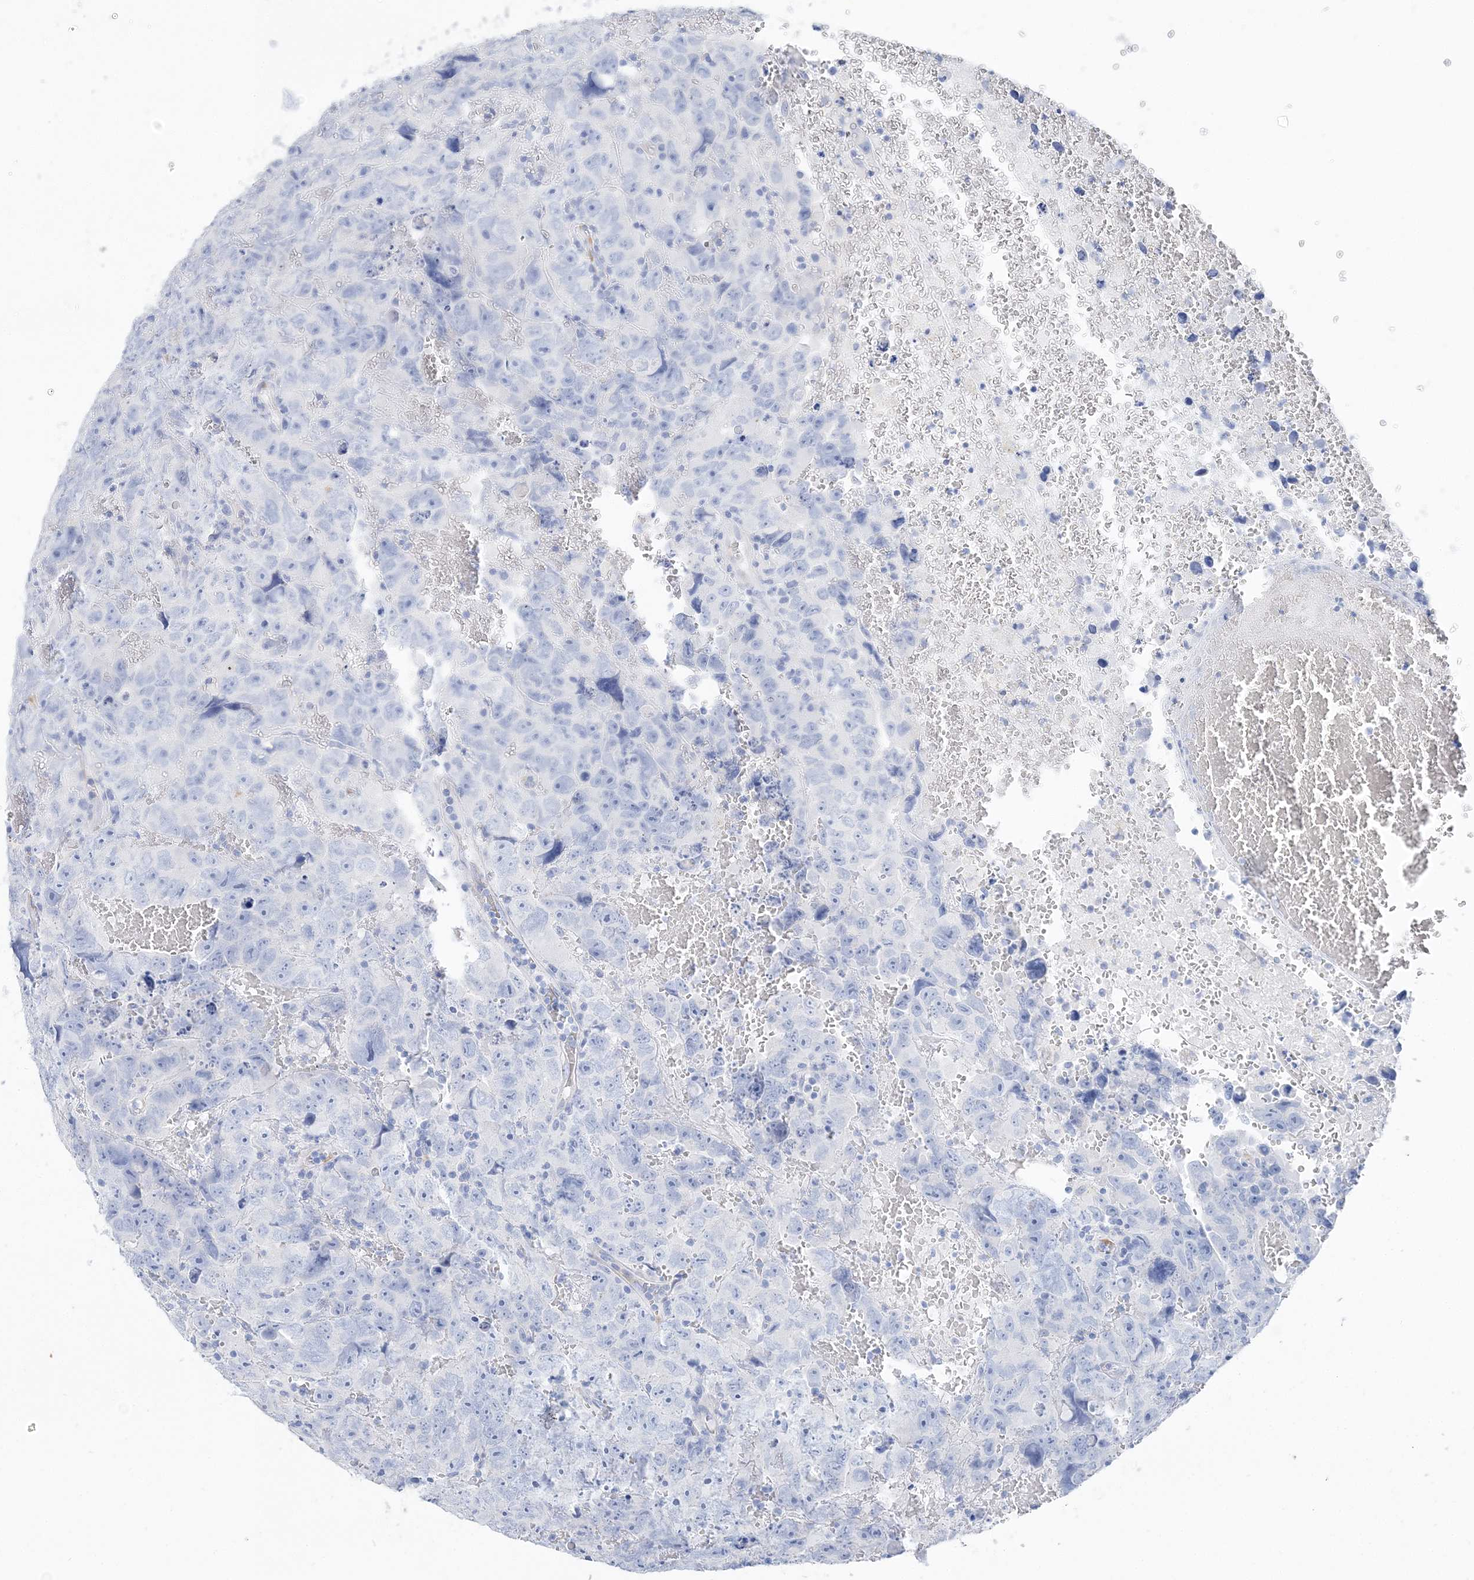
{"staining": {"intensity": "negative", "quantity": "none", "location": "none"}, "tissue": "testis cancer", "cell_type": "Tumor cells", "image_type": "cancer", "snomed": [{"axis": "morphology", "description": "Carcinoma, Embryonal, NOS"}, {"axis": "topography", "description": "Testis"}], "caption": "Tumor cells are negative for protein expression in human testis cancer (embryonal carcinoma).", "gene": "TSPYL6", "patient": {"sex": "male", "age": 45}}